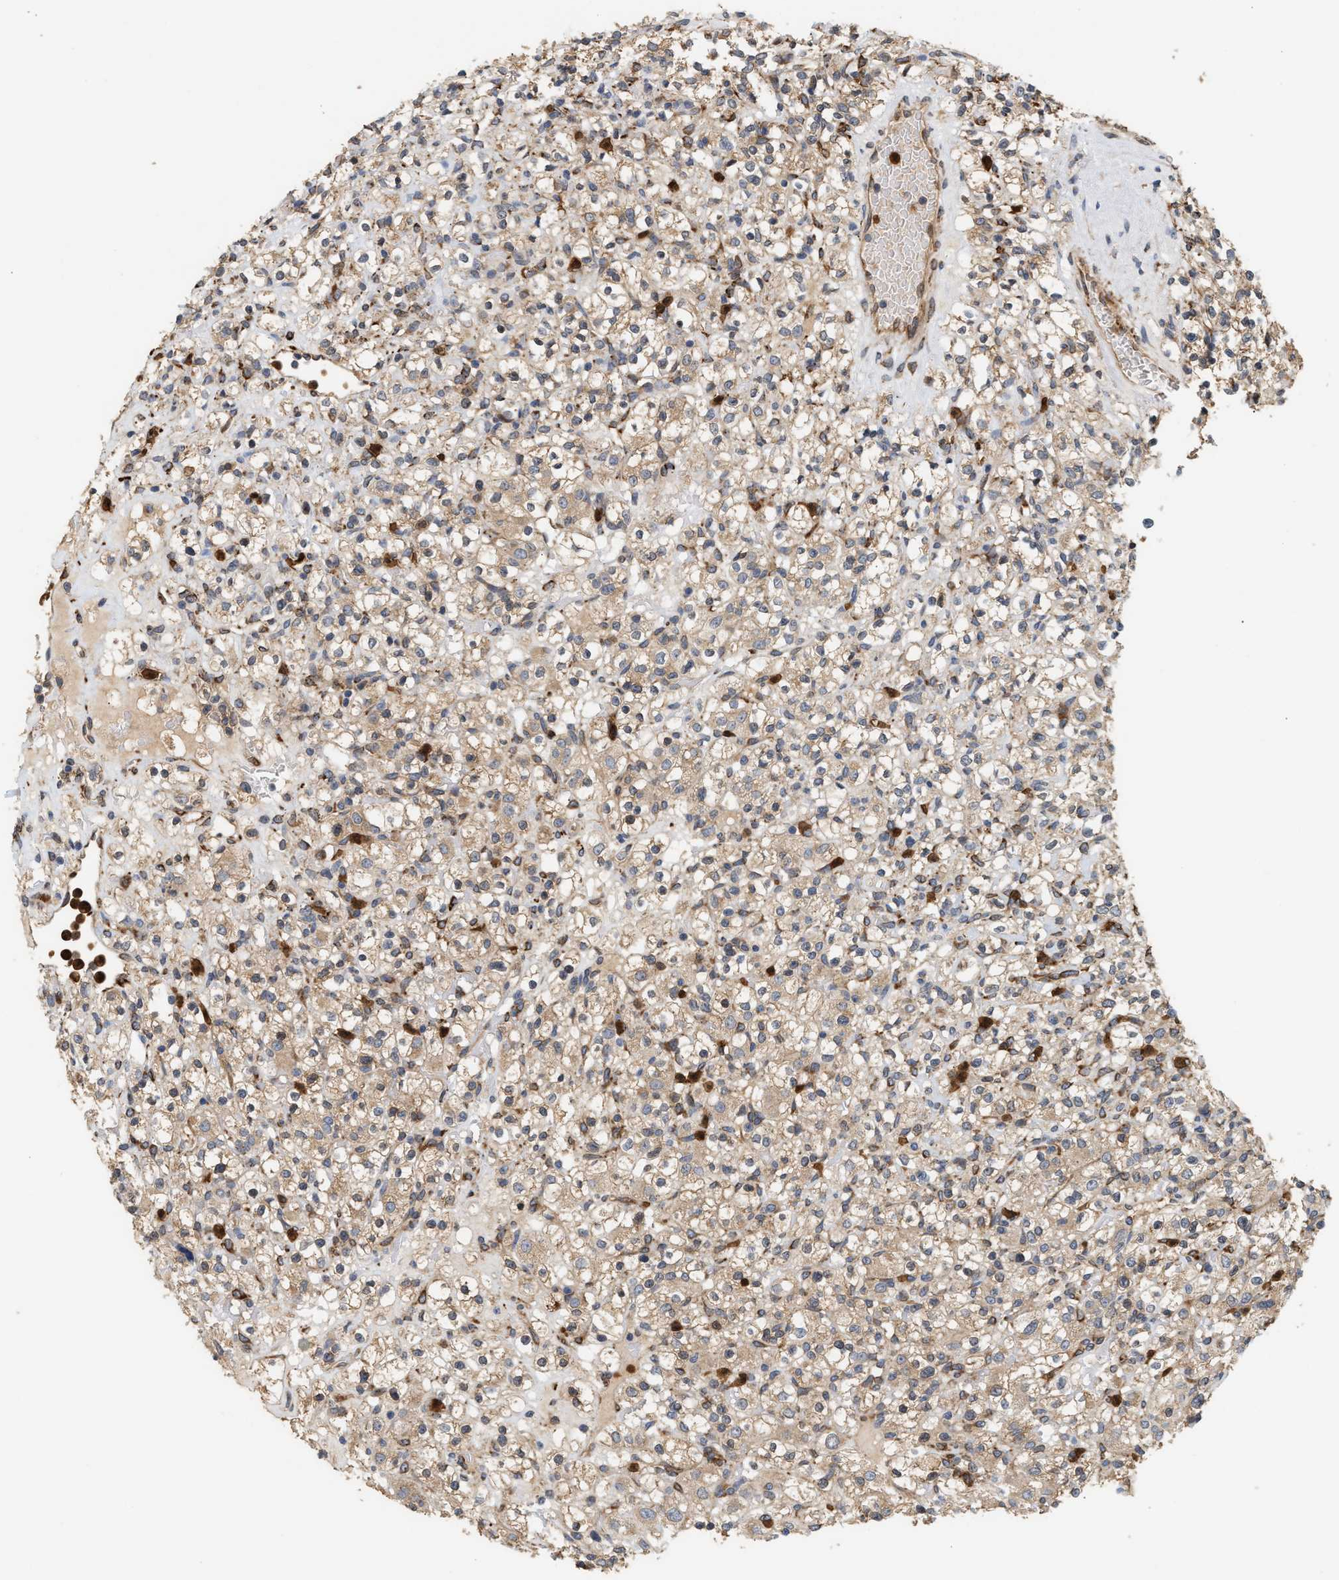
{"staining": {"intensity": "weak", "quantity": ">75%", "location": "cytoplasmic/membranous"}, "tissue": "renal cancer", "cell_type": "Tumor cells", "image_type": "cancer", "snomed": [{"axis": "morphology", "description": "Normal tissue, NOS"}, {"axis": "morphology", "description": "Adenocarcinoma, NOS"}, {"axis": "topography", "description": "Kidney"}], "caption": "Brown immunohistochemical staining in human renal cancer displays weak cytoplasmic/membranous staining in approximately >75% of tumor cells.", "gene": "PLCD1", "patient": {"sex": "female", "age": 72}}